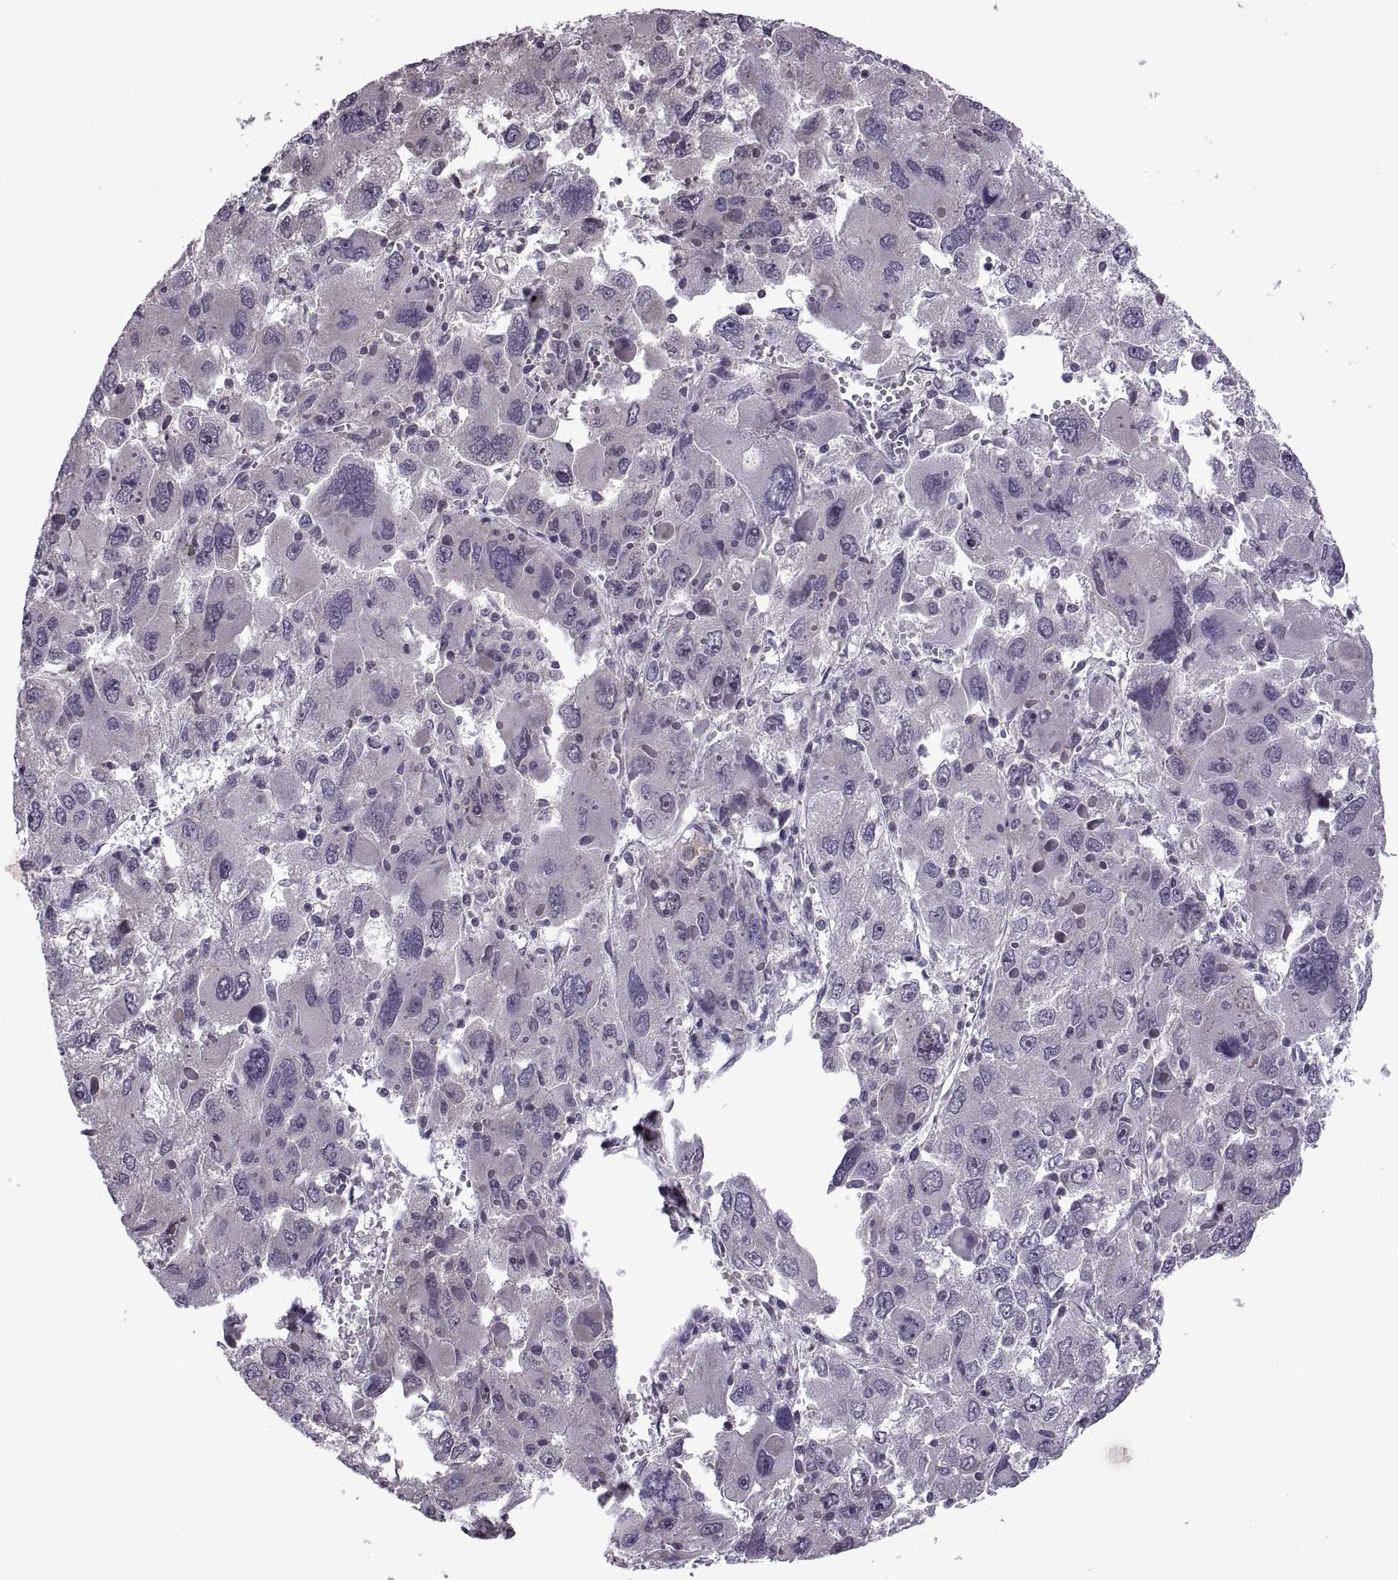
{"staining": {"intensity": "negative", "quantity": "none", "location": "none"}, "tissue": "liver cancer", "cell_type": "Tumor cells", "image_type": "cancer", "snomed": [{"axis": "morphology", "description": "Carcinoma, Hepatocellular, NOS"}, {"axis": "topography", "description": "Liver"}], "caption": "This image is of hepatocellular carcinoma (liver) stained with immunohistochemistry to label a protein in brown with the nuclei are counter-stained blue. There is no staining in tumor cells.", "gene": "INTS3", "patient": {"sex": "female", "age": 41}}